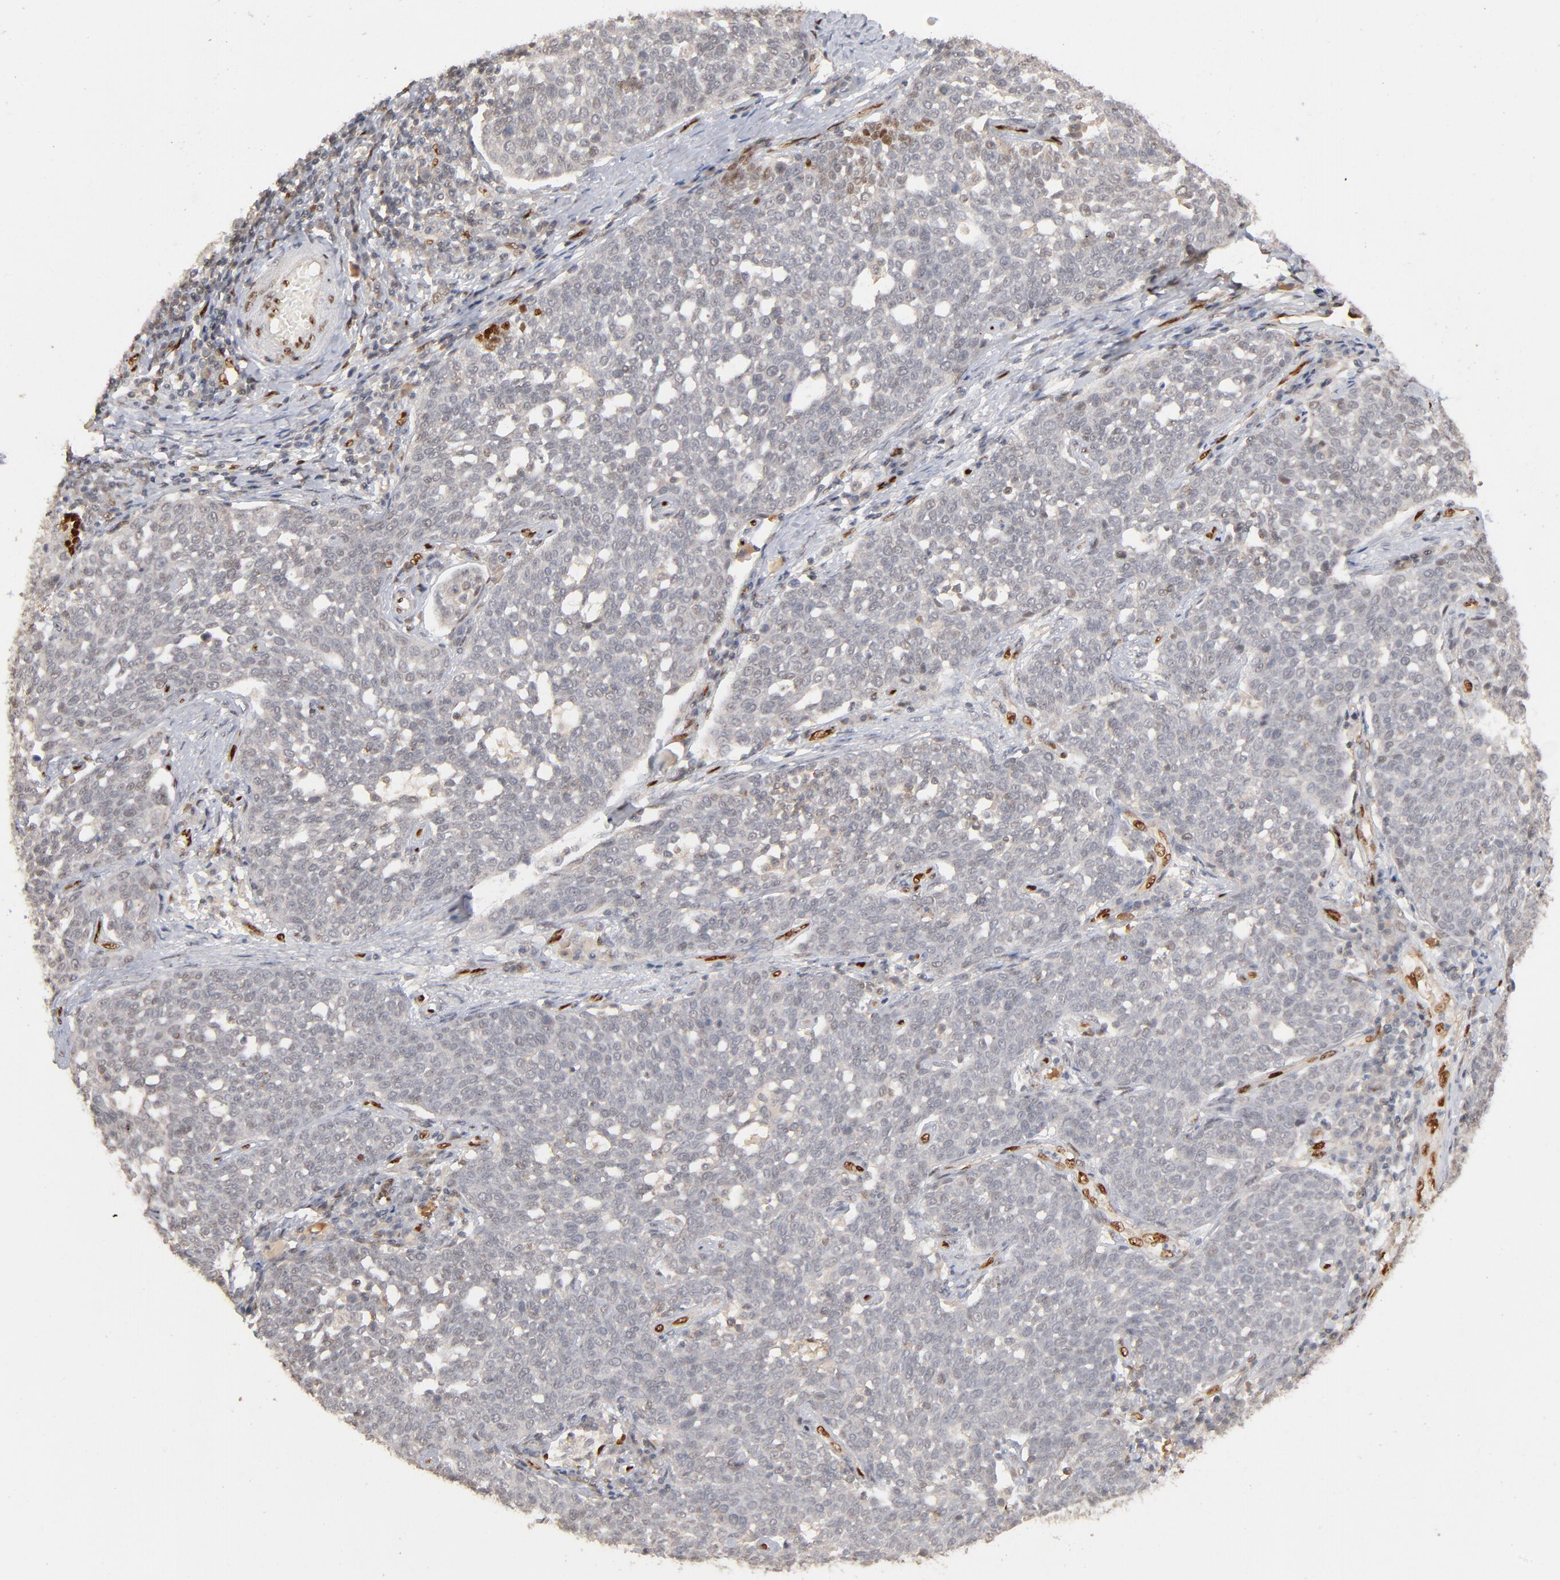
{"staining": {"intensity": "negative", "quantity": "none", "location": "none"}, "tissue": "cervical cancer", "cell_type": "Tumor cells", "image_type": "cancer", "snomed": [{"axis": "morphology", "description": "Squamous cell carcinoma, NOS"}, {"axis": "topography", "description": "Cervix"}], "caption": "The immunohistochemistry (IHC) micrograph has no significant staining in tumor cells of cervical cancer tissue.", "gene": "NFIB", "patient": {"sex": "female", "age": 34}}